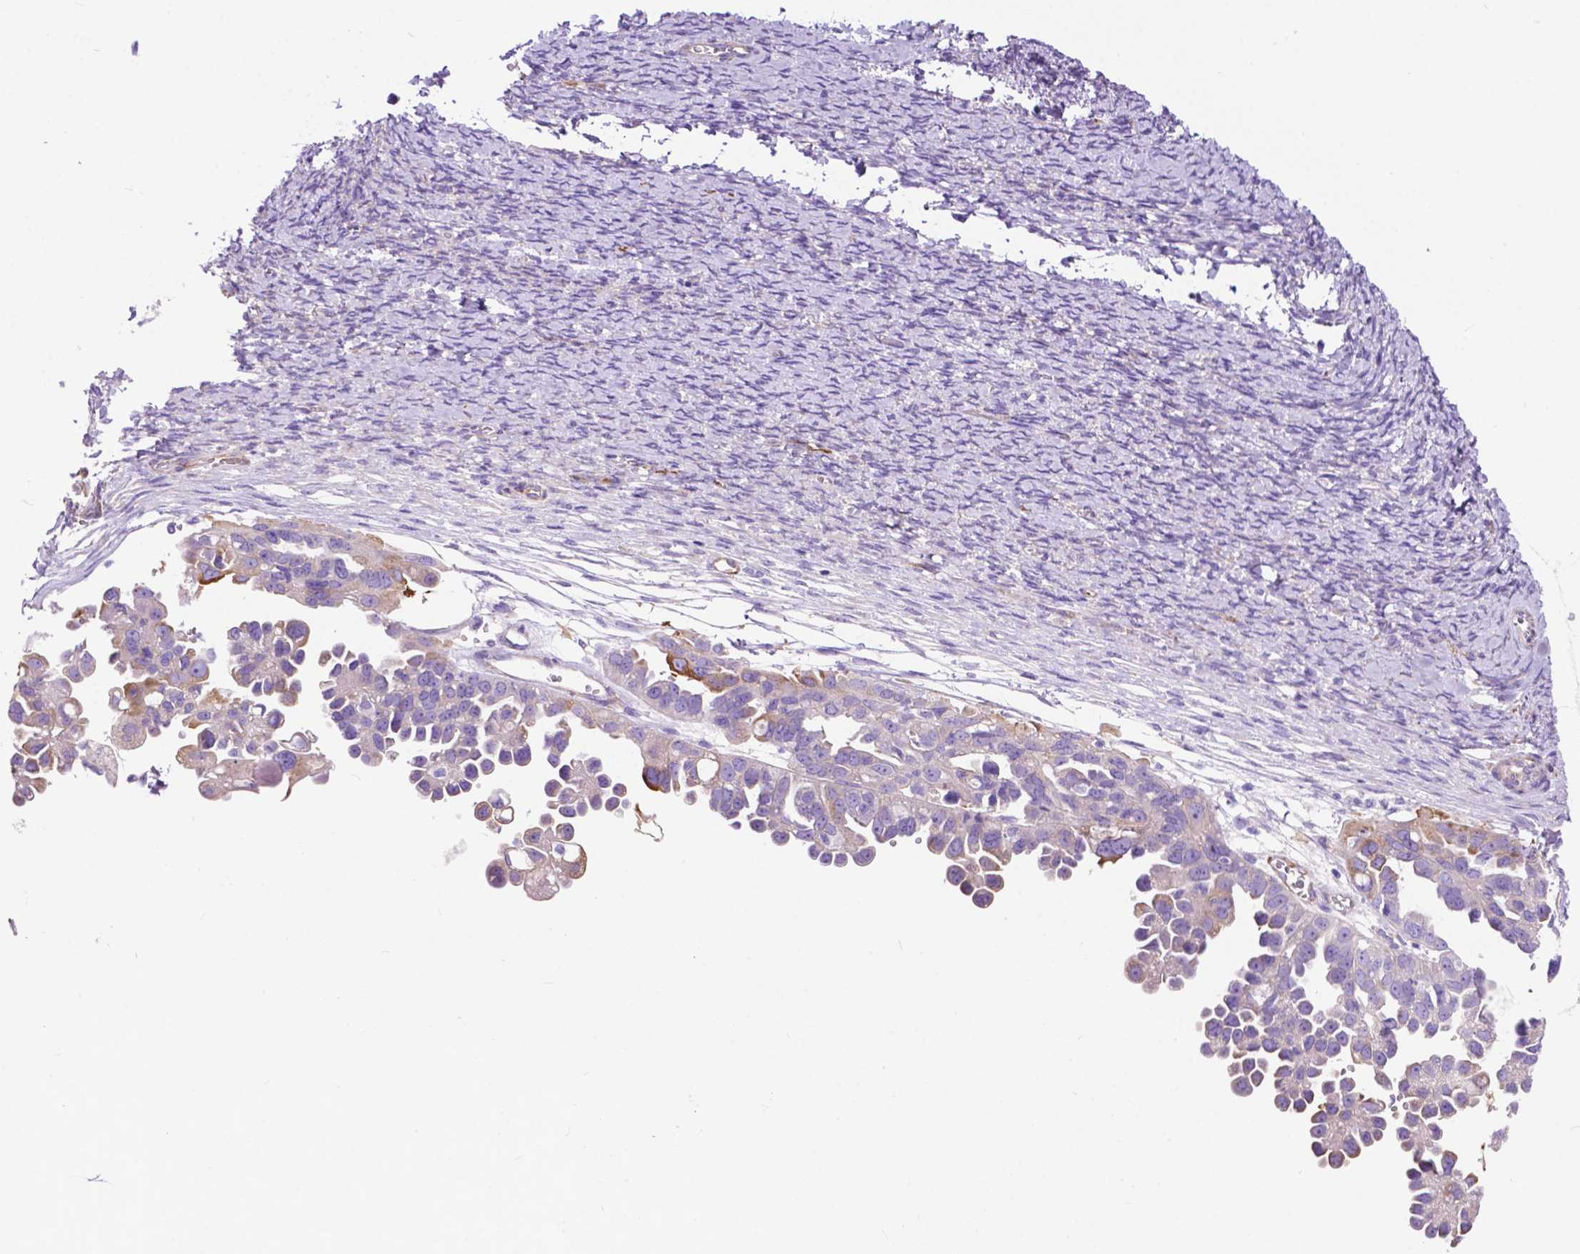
{"staining": {"intensity": "negative", "quantity": "none", "location": "none"}, "tissue": "ovarian cancer", "cell_type": "Tumor cells", "image_type": "cancer", "snomed": [{"axis": "morphology", "description": "Cystadenocarcinoma, serous, NOS"}, {"axis": "topography", "description": "Ovary"}], "caption": "Tumor cells are negative for brown protein staining in ovarian cancer. The staining was performed using DAB to visualize the protein expression in brown, while the nuclei were stained in blue with hematoxylin (Magnification: 20x).", "gene": "PCDHA12", "patient": {"sex": "female", "age": 53}}